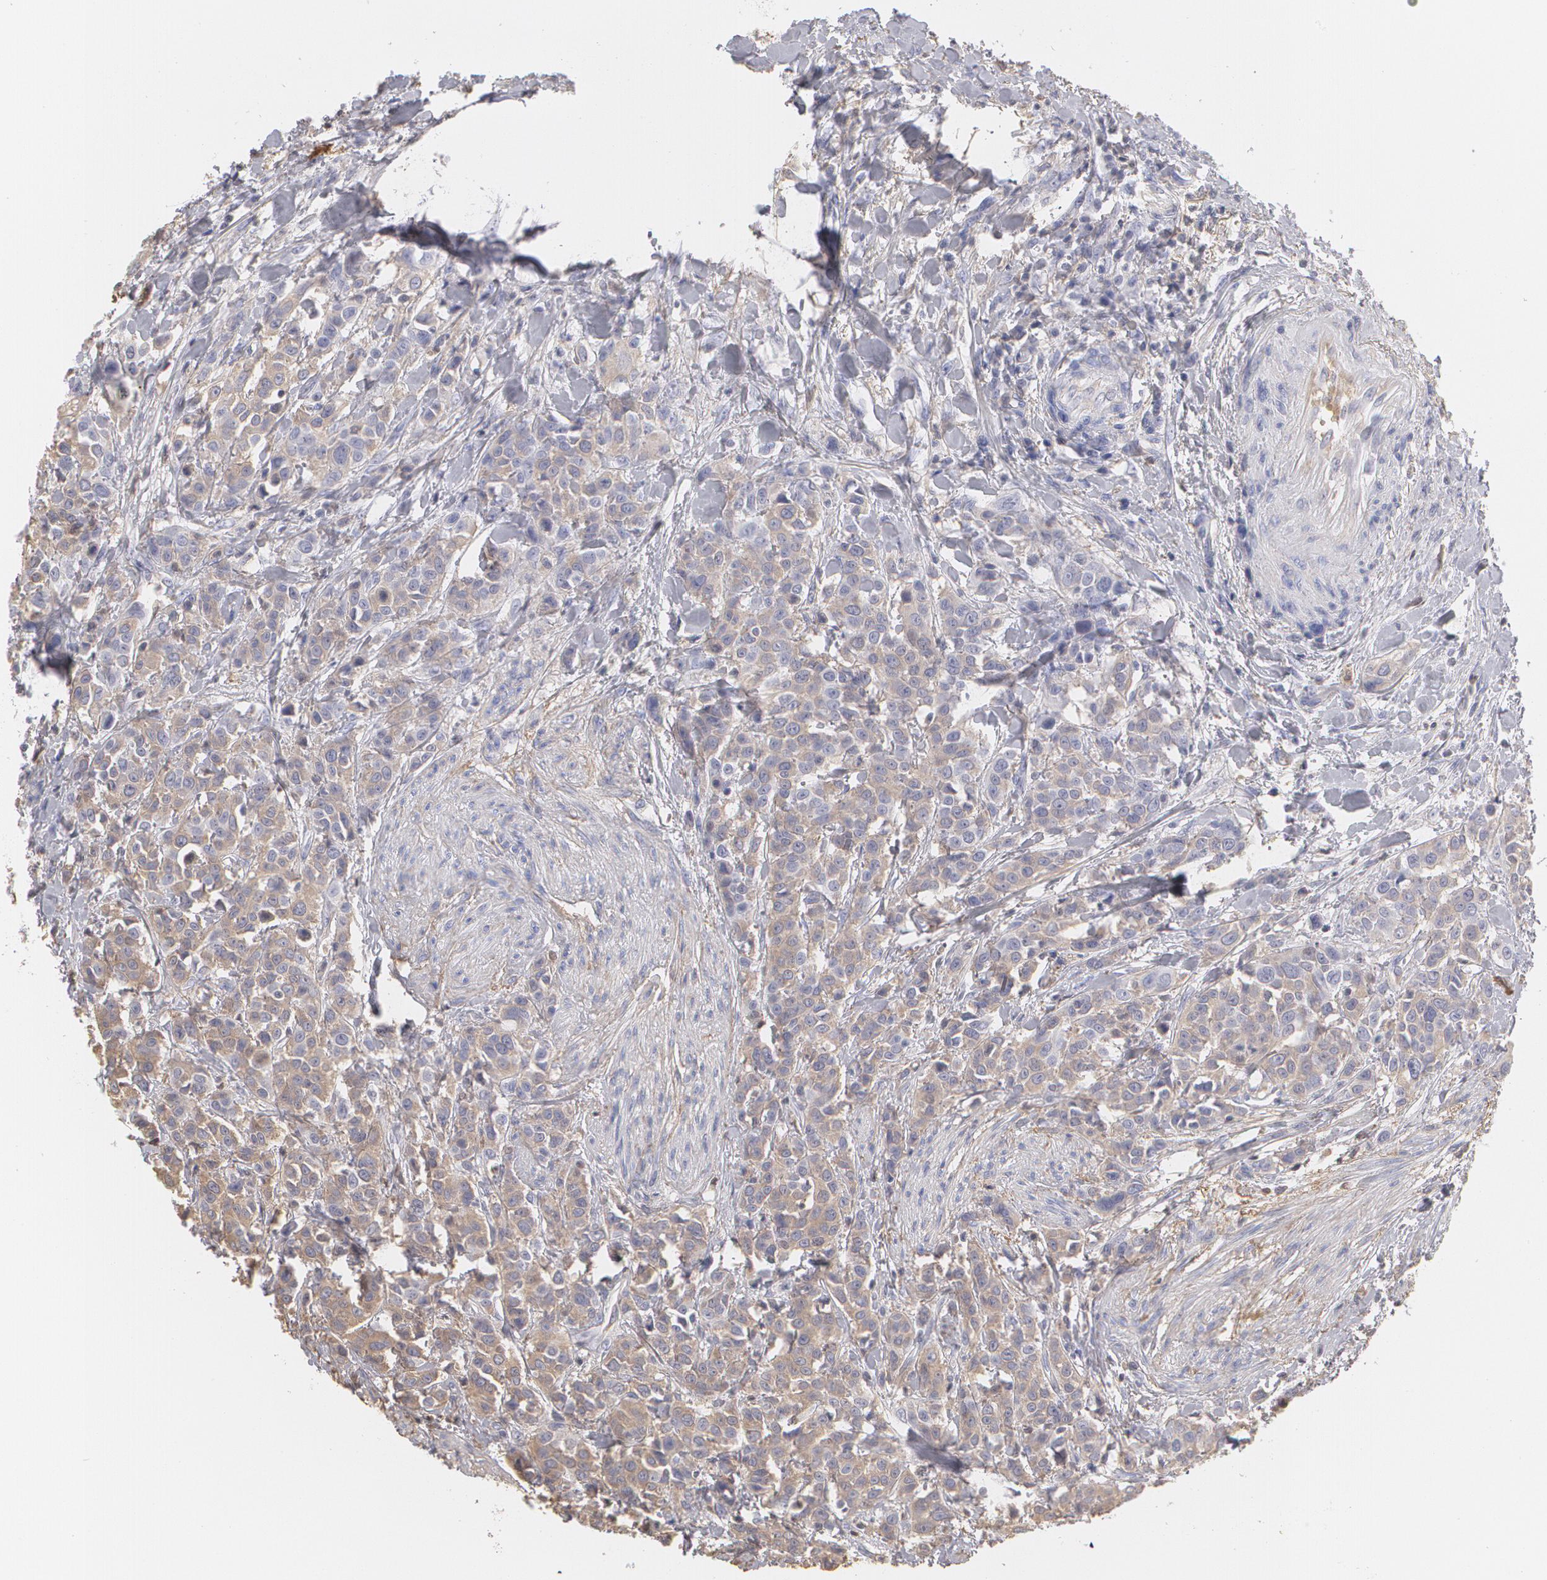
{"staining": {"intensity": "weak", "quantity": ">75%", "location": "cytoplasmic/membranous"}, "tissue": "urothelial cancer", "cell_type": "Tumor cells", "image_type": "cancer", "snomed": [{"axis": "morphology", "description": "Urothelial carcinoma, High grade"}, {"axis": "topography", "description": "Urinary bladder"}], "caption": "There is low levels of weak cytoplasmic/membranous positivity in tumor cells of urothelial cancer, as demonstrated by immunohistochemical staining (brown color).", "gene": "SERPINA1", "patient": {"sex": "male", "age": 56}}